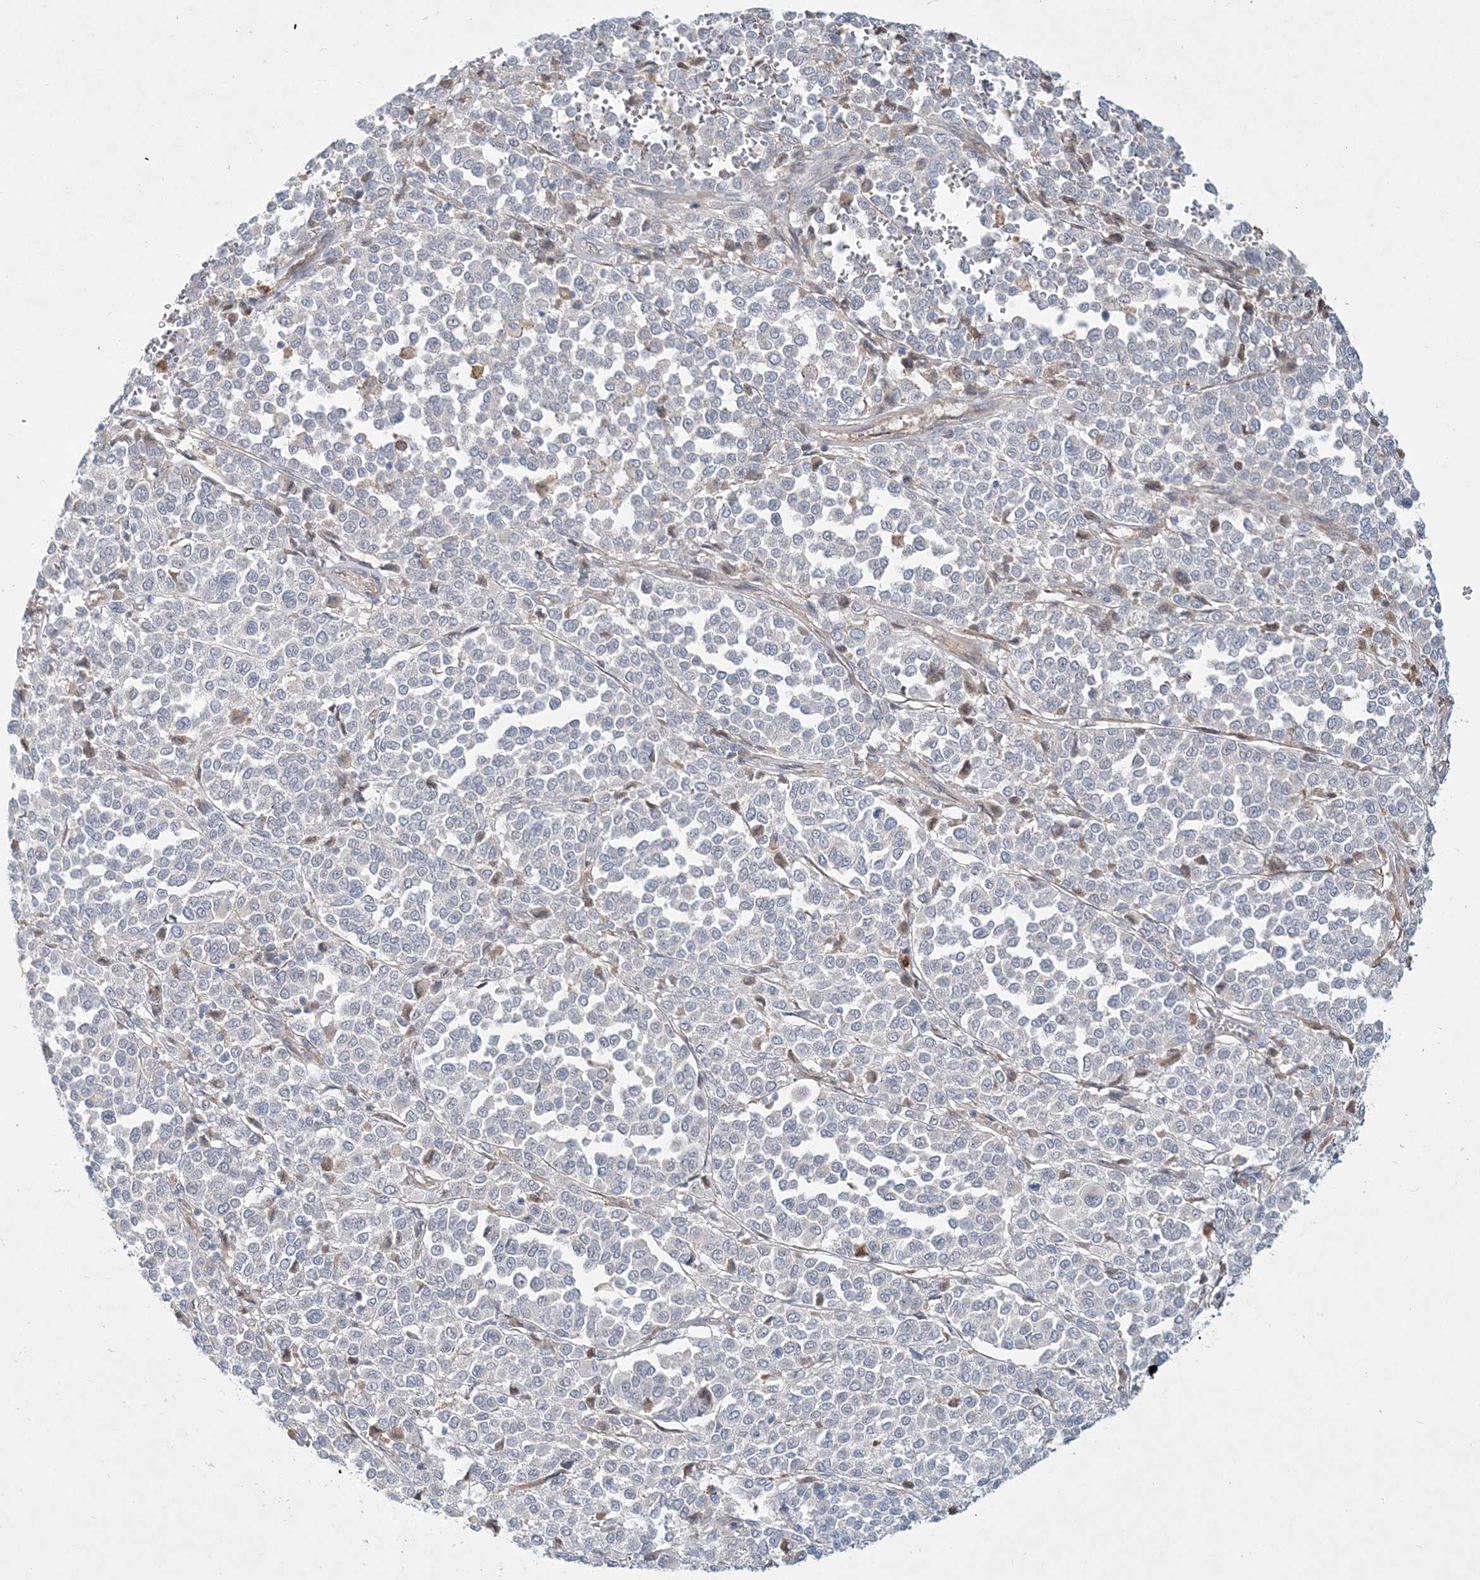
{"staining": {"intensity": "negative", "quantity": "none", "location": "none"}, "tissue": "melanoma", "cell_type": "Tumor cells", "image_type": "cancer", "snomed": [{"axis": "morphology", "description": "Malignant melanoma, Metastatic site"}, {"axis": "topography", "description": "Pancreas"}], "caption": "Immunohistochemistry of human melanoma demonstrates no staining in tumor cells.", "gene": "DNAH5", "patient": {"sex": "female", "age": 30}}